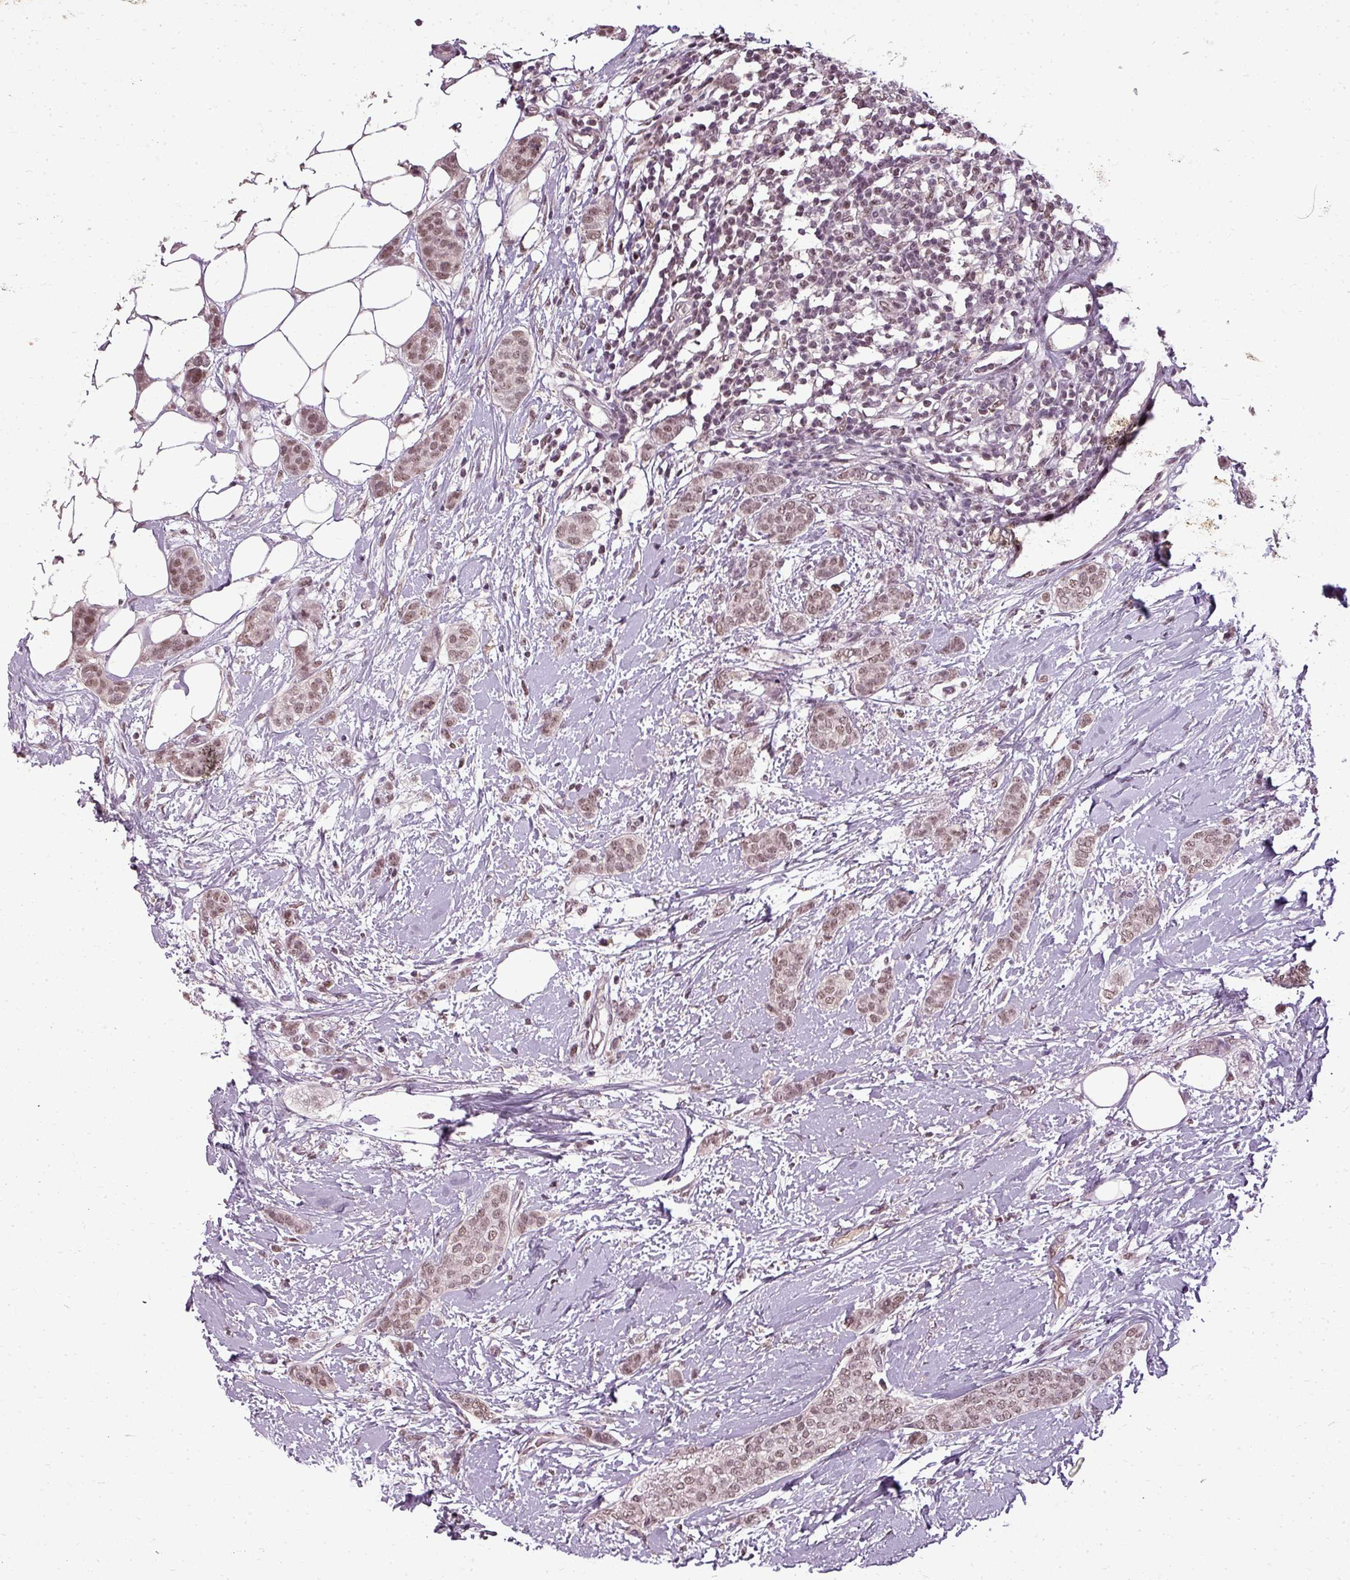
{"staining": {"intensity": "moderate", "quantity": ">75%", "location": "nuclear"}, "tissue": "breast cancer", "cell_type": "Tumor cells", "image_type": "cancer", "snomed": [{"axis": "morphology", "description": "Duct carcinoma"}, {"axis": "topography", "description": "Breast"}], "caption": "A micrograph showing moderate nuclear positivity in approximately >75% of tumor cells in breast intraductal carcinoma, as visualized by brown immunohistochemical staining.", "gene": "BCAS3", "patient": {"sex": "female", "age": 72}}